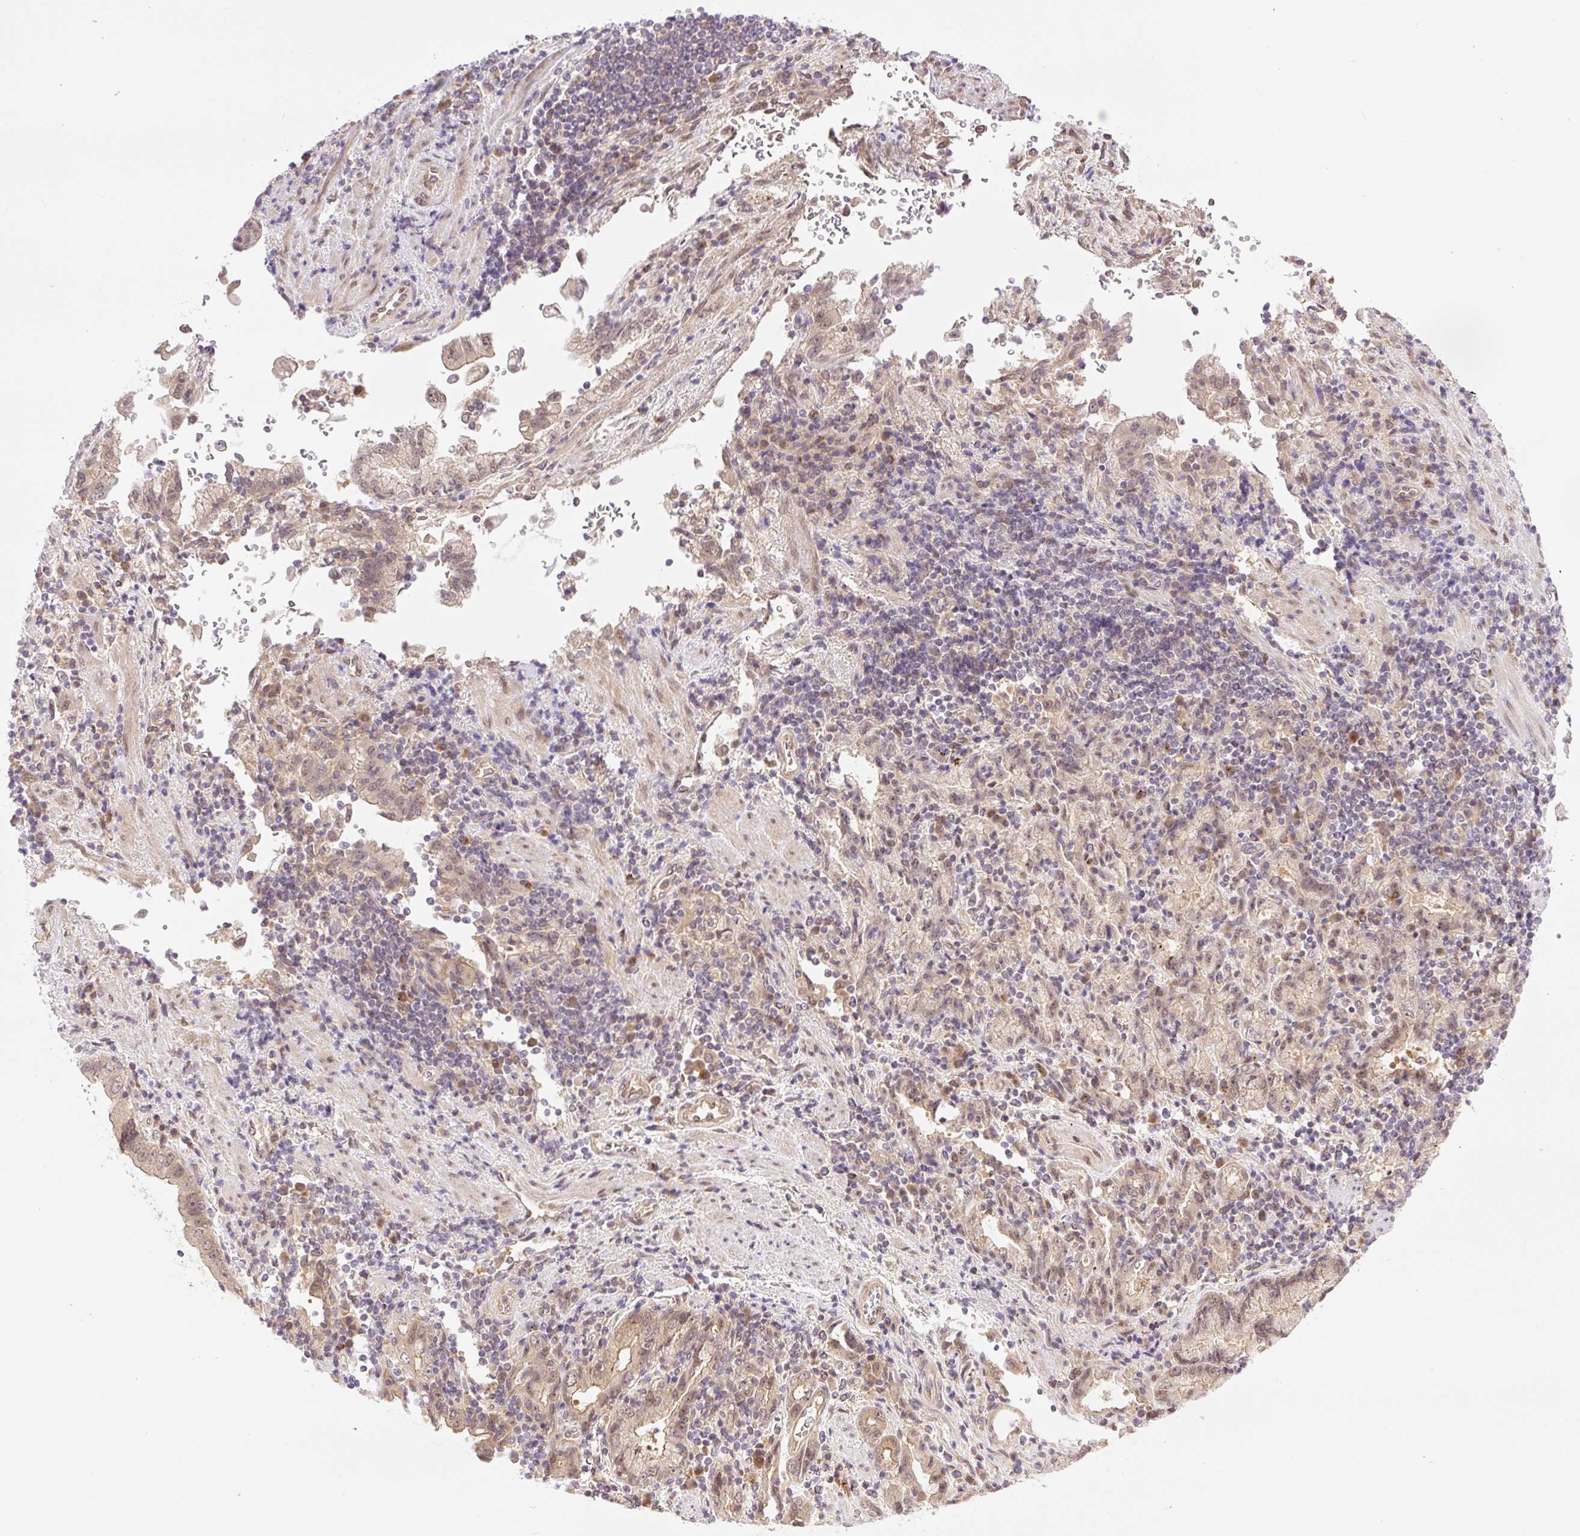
{"staining": {"intensity": "weak", "quantity": ">75%", "location": "cytoplasmic/membranous,nuclear"}, "tissue": "stomach cancer", "cell_type": "Tumor cells", "image_type": "cancer", "snomed": [{"axis": "morphology", "description": "Adenocarcinoma, NOS"}, {"axis": "topography", "description": "Stomach"}], "caption": "This photomicrograph demonstrates immunohistochemistry staining of human adenocarcinoma (stomach), with low weak cytoplasmic/membranous and nuclear staining in approximately >75% of tumor cells.", "gene": "VPS25", "patient": {"sex": "male", "age": 62}}